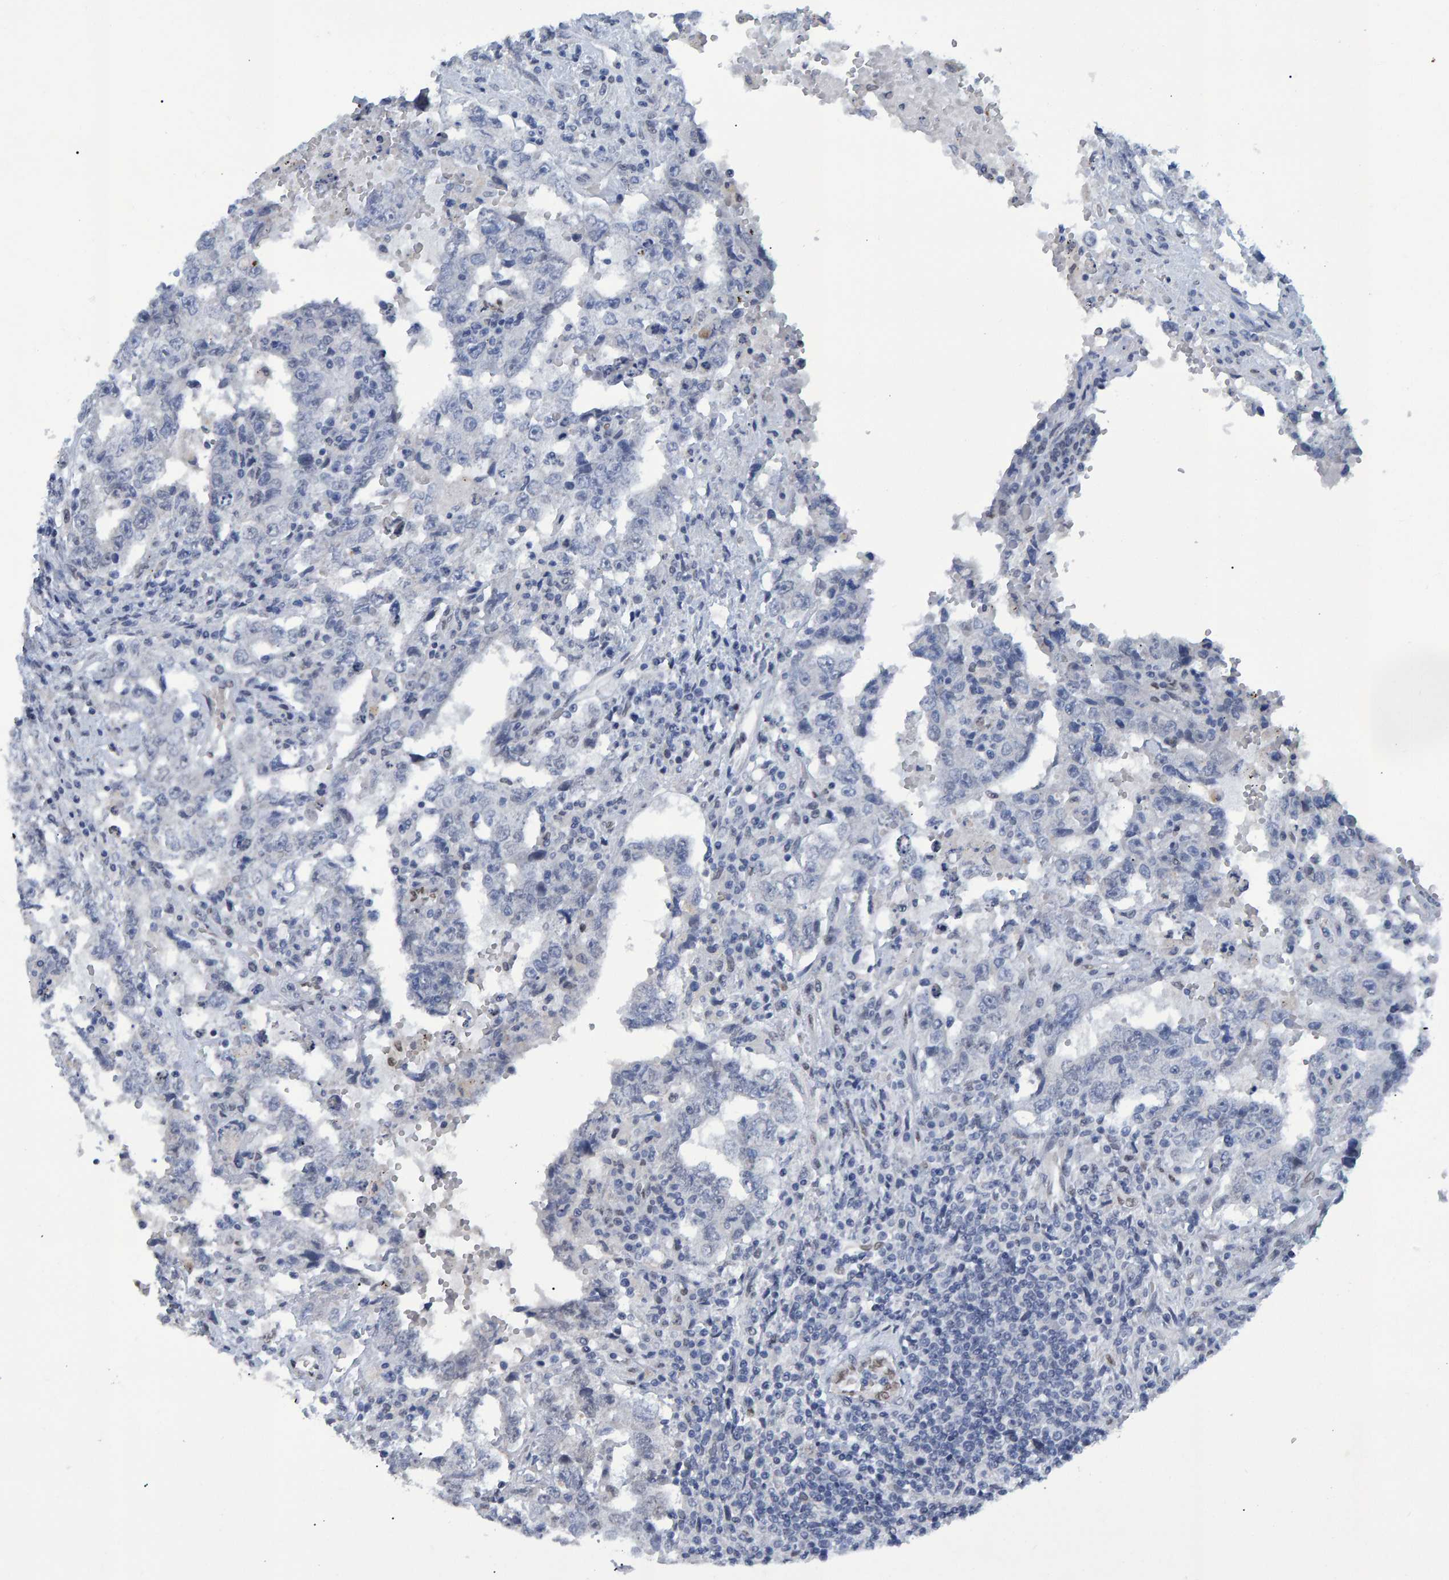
{"staining": {"intensity": "negative", "quantity": "none", "location": "none"}, "tissue": "testis cancer", "cell_type": "Tumor cells", "image_type": "cancer", "snomed": [{"axis": "morphology", "description": "Carcinoma, Embryonal, NOS"}, {"axis": "topography", "description": "Testis"}], "caption": "Tumor cells are negative for protein expression in human testis cancer (embryonal carcinoma).", "gene": "QKI", "patient": {"sex": "male", "age": 26}}